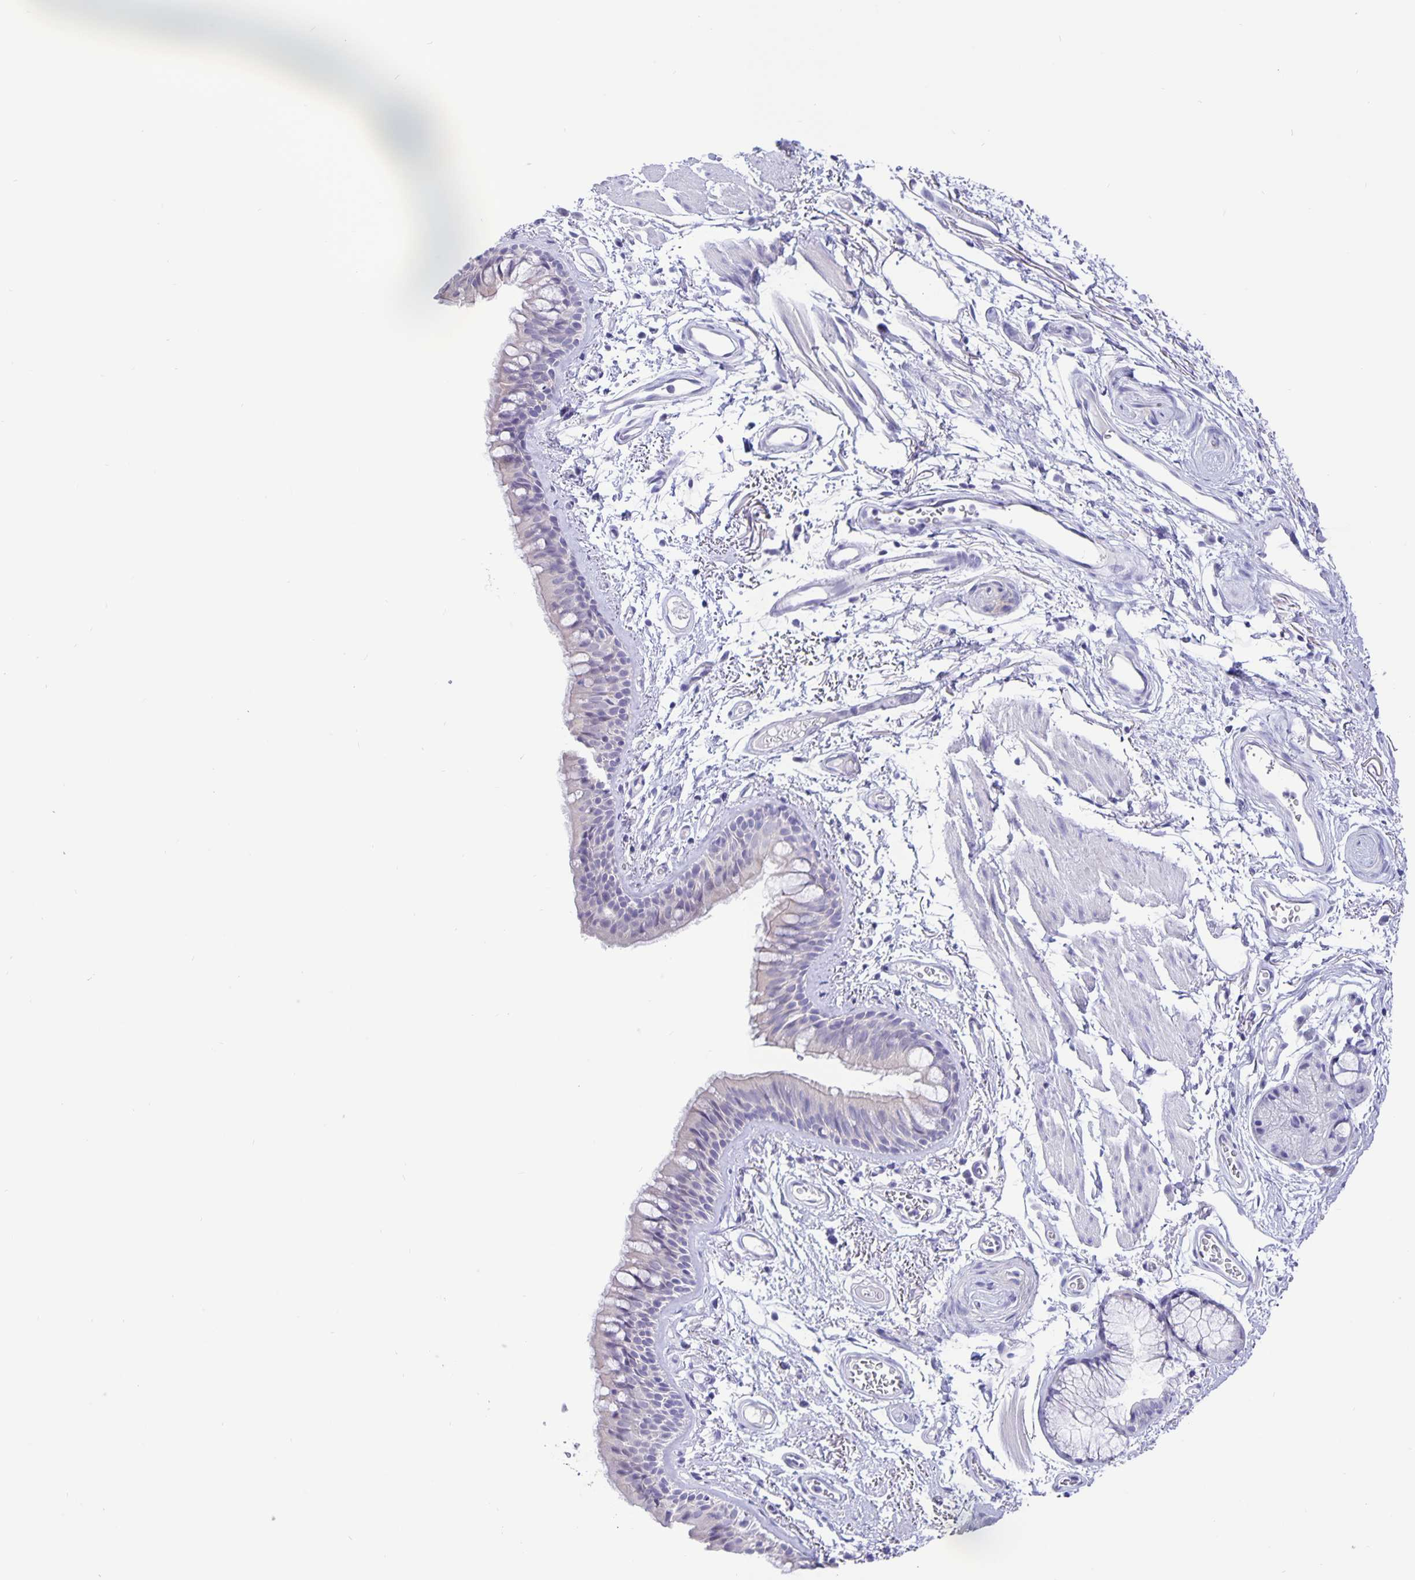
{"staining": {"intensity": "negative", "quantity": "none", "location": "none"}, "tissue": "bronchus", "cell_type": "Respiratory epithelial cells", "image_type": "normal", "snomed": [{"axis": "morphology", "description": "Normal tissue, NOS"}, {"axis": "topography", "description": "Cartilage tissue"}, {"axis": "topography", "description": "Bronchus"}], "caption": "This is an immunohistochemistry micrograph of normal bronchus. There is no staining in respiratory epithelial cells.", "gene": "ERMN", "patient": {"sex": "female", "age": 79}}